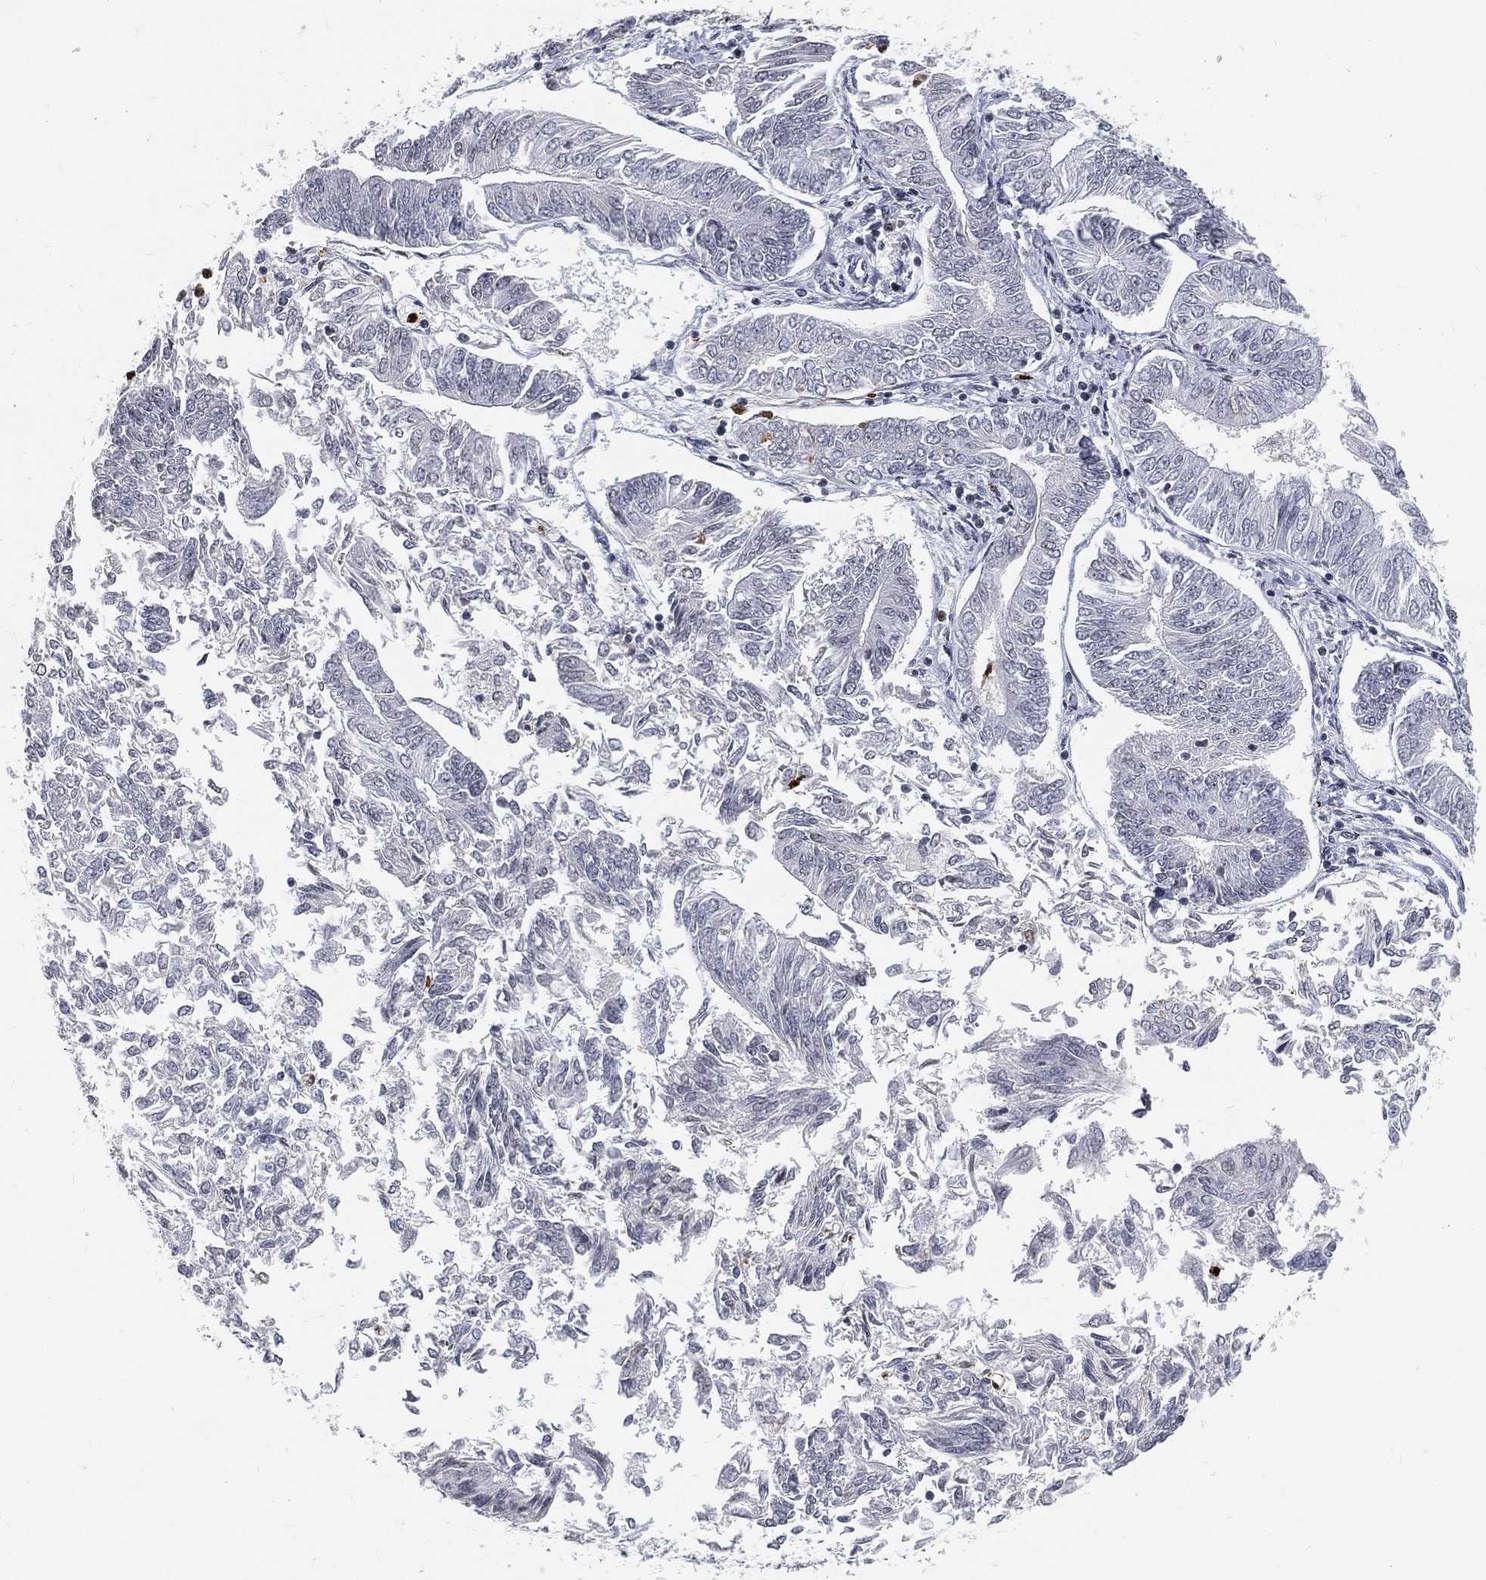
{"staining": {"intensity": "negative", "quantity": "none", "location": "none"}, "tissue": "endometrial cancer", "cell_type": "Tumor cells", "image_type": "cancer", "snomed": [{"axis": "morphology", "description": "Adenocarcinoma, NOS"}, {"axis": "topography", "description": "Endometrium"}], "caption": "The image reveals no significant expression in tumor cells of endometrial cancer (adenocarcinoma).", "gene": "ARG1", "patient": {"sex": "female", "age": 58}}